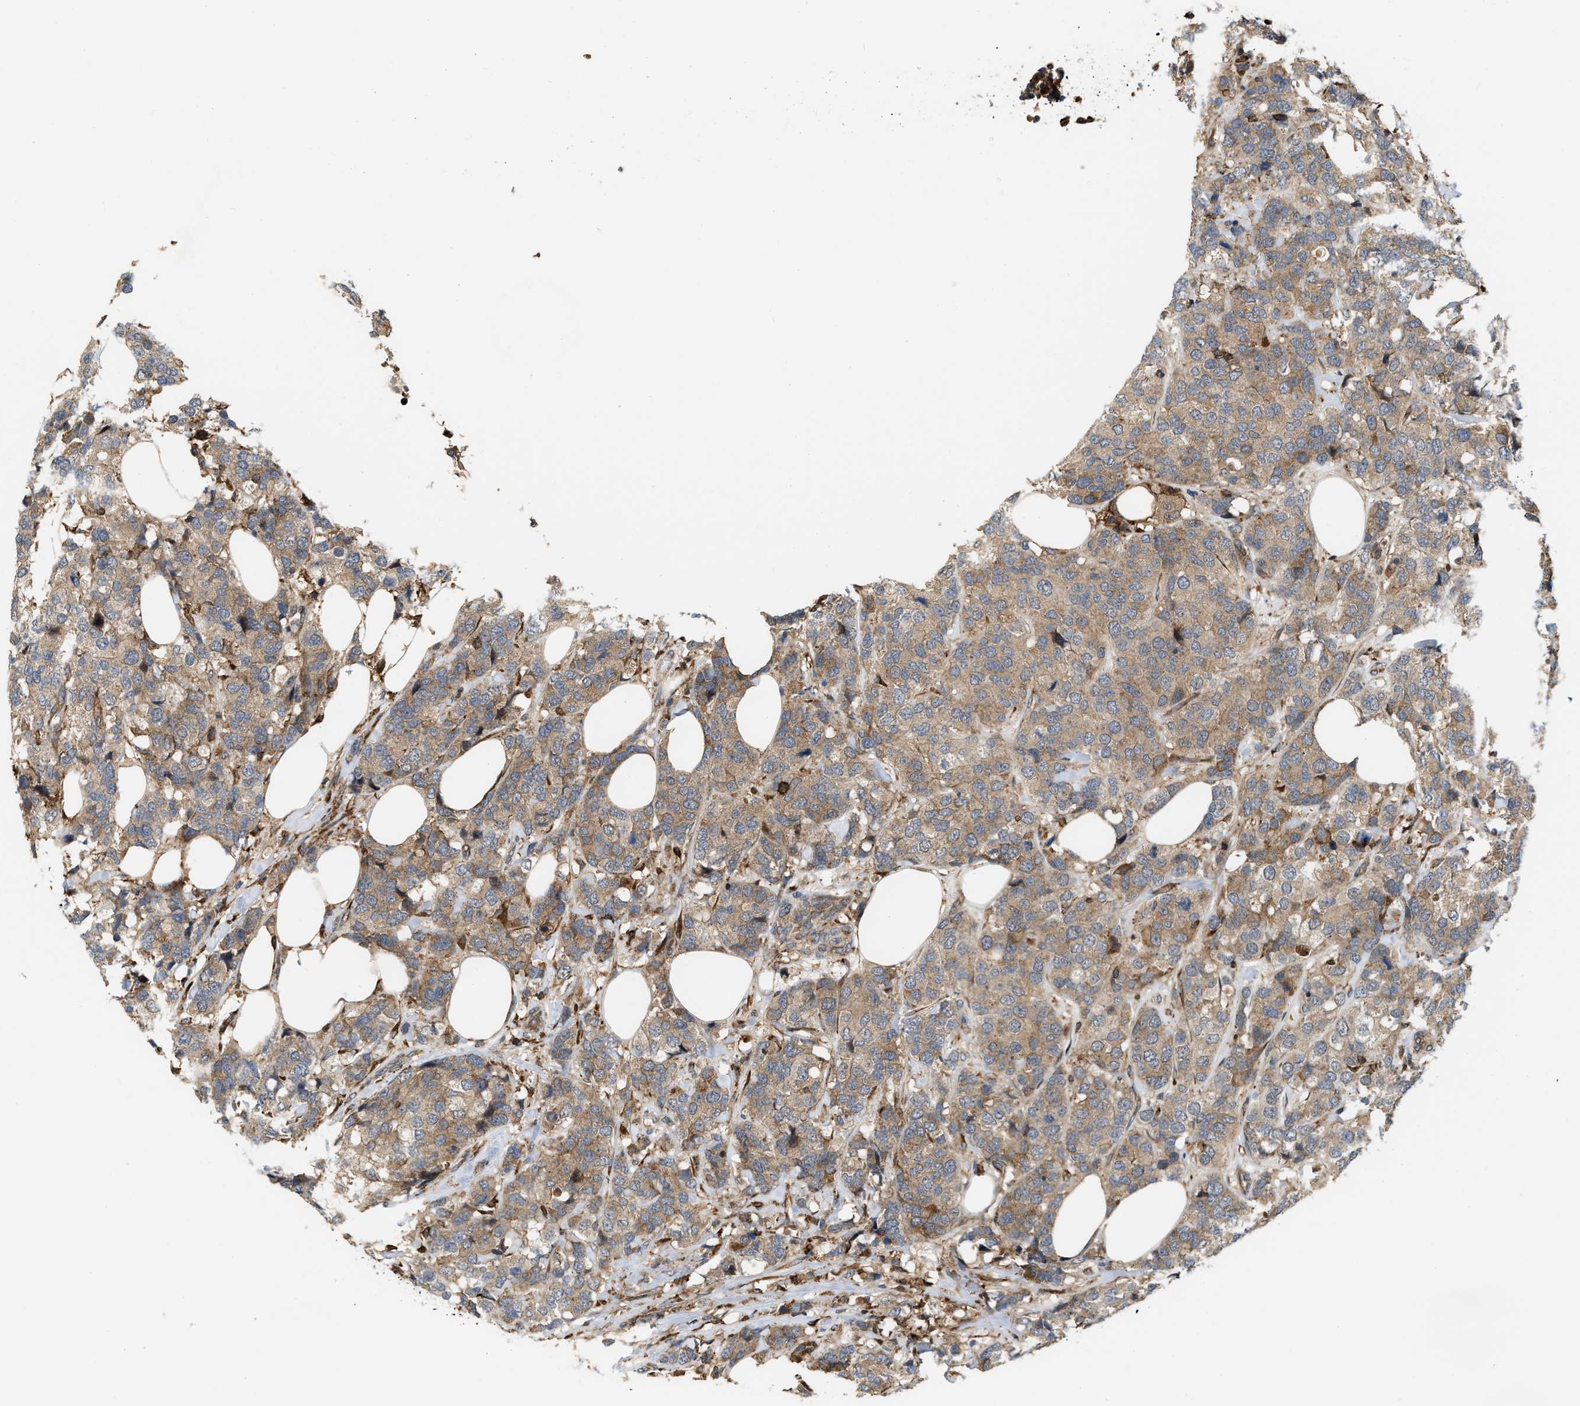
{"staining": {"intensity": "moderate", "quantity": ">75%", "location": "cytoplasmic/membranous"}, "tissue": "breast cancer", "cell_type": "Tumor cells", "image_type": "cancer", "snomed": [{"axis": "morphology", "description": "Lobular carcinoma"}, {"axis": "topography", "description": "Breast"}], "caption": "Immunohistochemical staining of human lobular carcinoma (breast) demonstrates moderate cytoplasmic/membranous protein expression in approximately >75% of tumor cells.", "gene": "IQCE", "patient": {"sex": "female", "age": 59}}